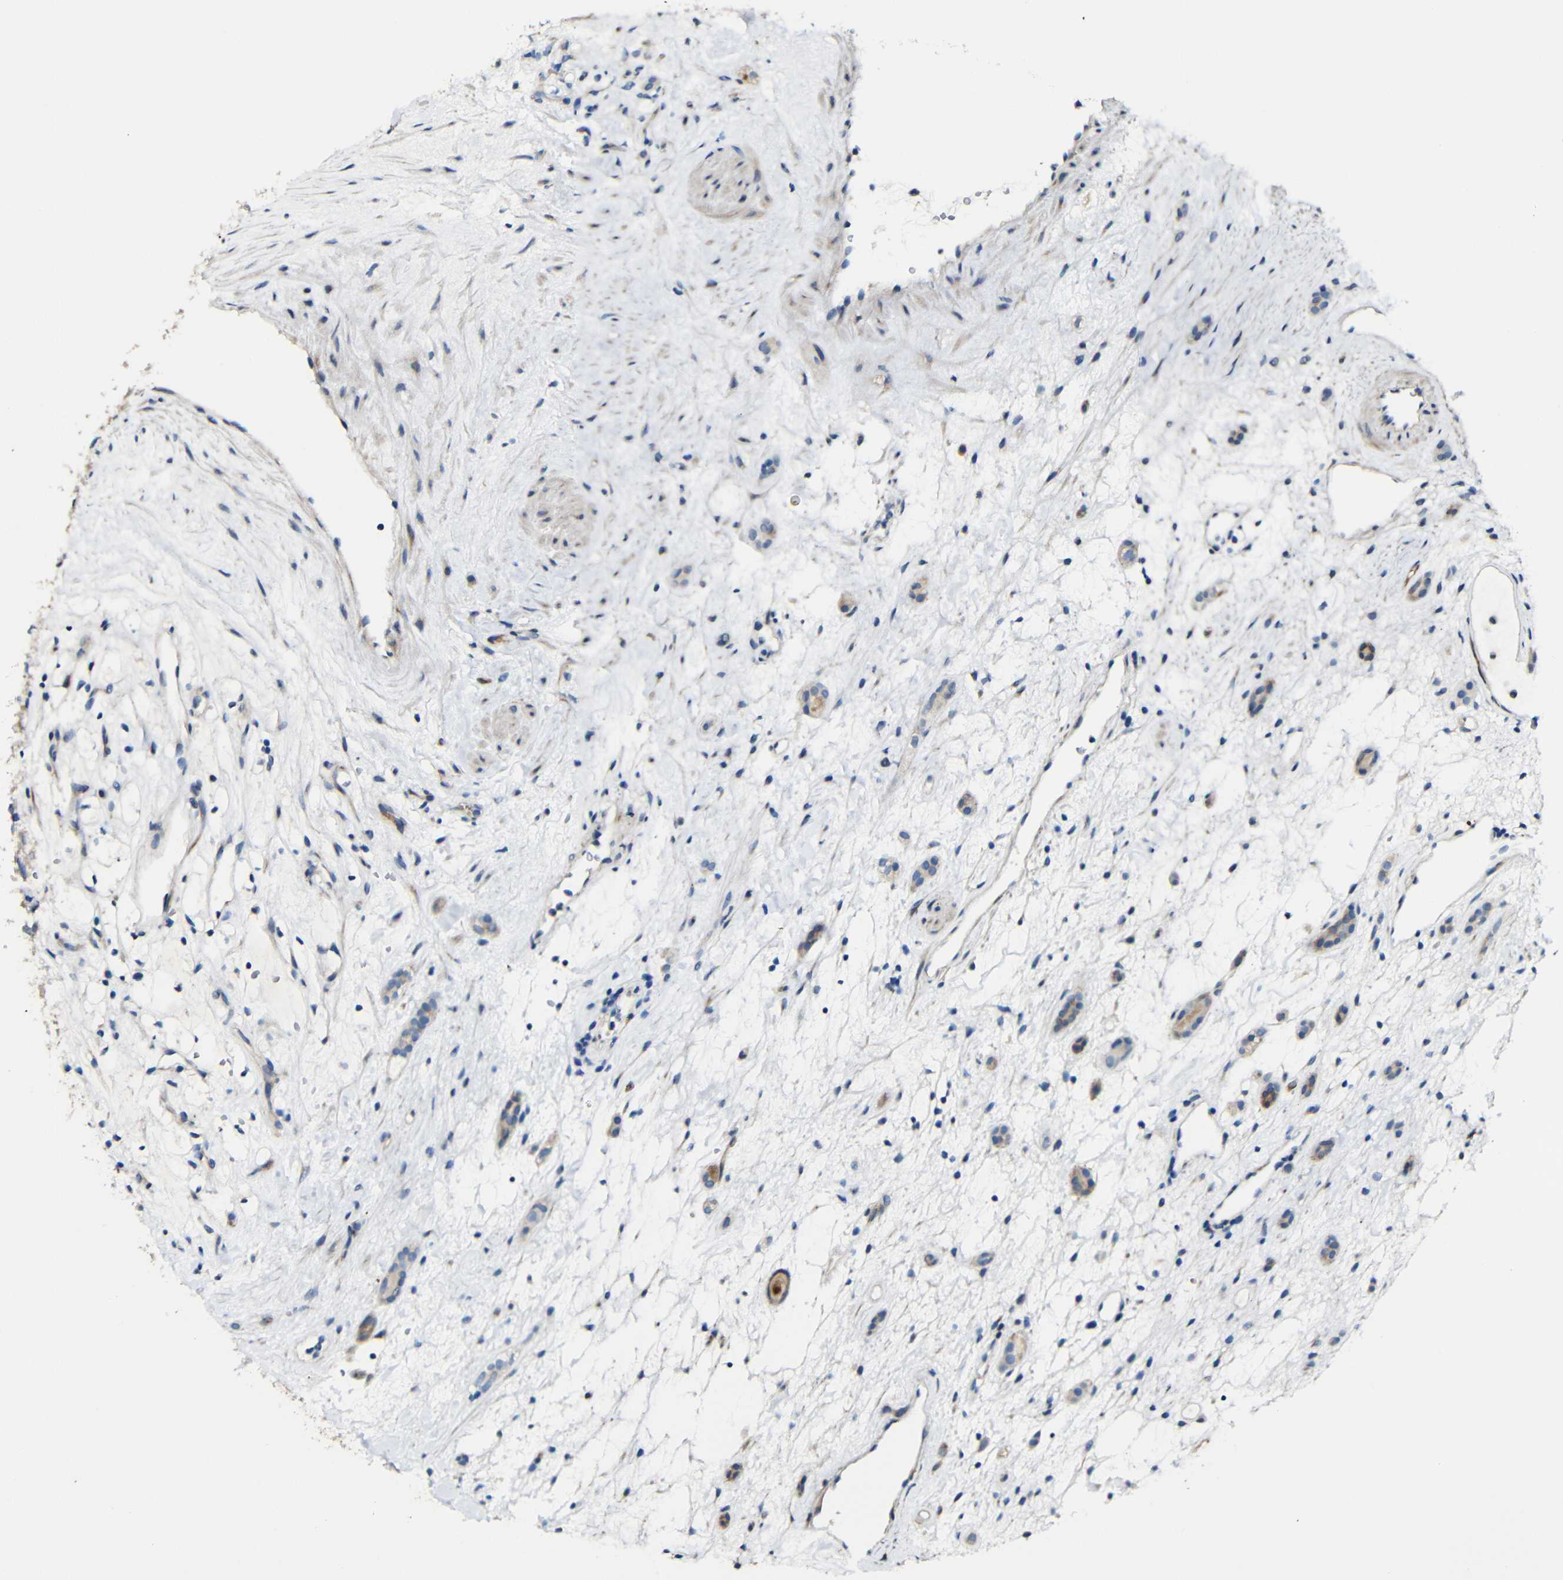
{"staining": {"intensity": "negative", "quantity": "none", "location": "none"}, "tissue": "renal cancer", "cell_type": "Tumor cells", "image_type": "cancer", "snomed": [{"axis": "morphology", "description": "Adenocarcinoma, NOS"}, {"axis": "topography", "description": "Kidney"}], "caption": "DAB immunohistochemical staining of renal cancer displays no significant positivity in tumor cells. (DAB (3,3'-diaminobenzidine) immunohistochemistry with hematoxylin counter stain).", "gene": "ACKR2", "patient": {"sex": "female", "age": 60}}